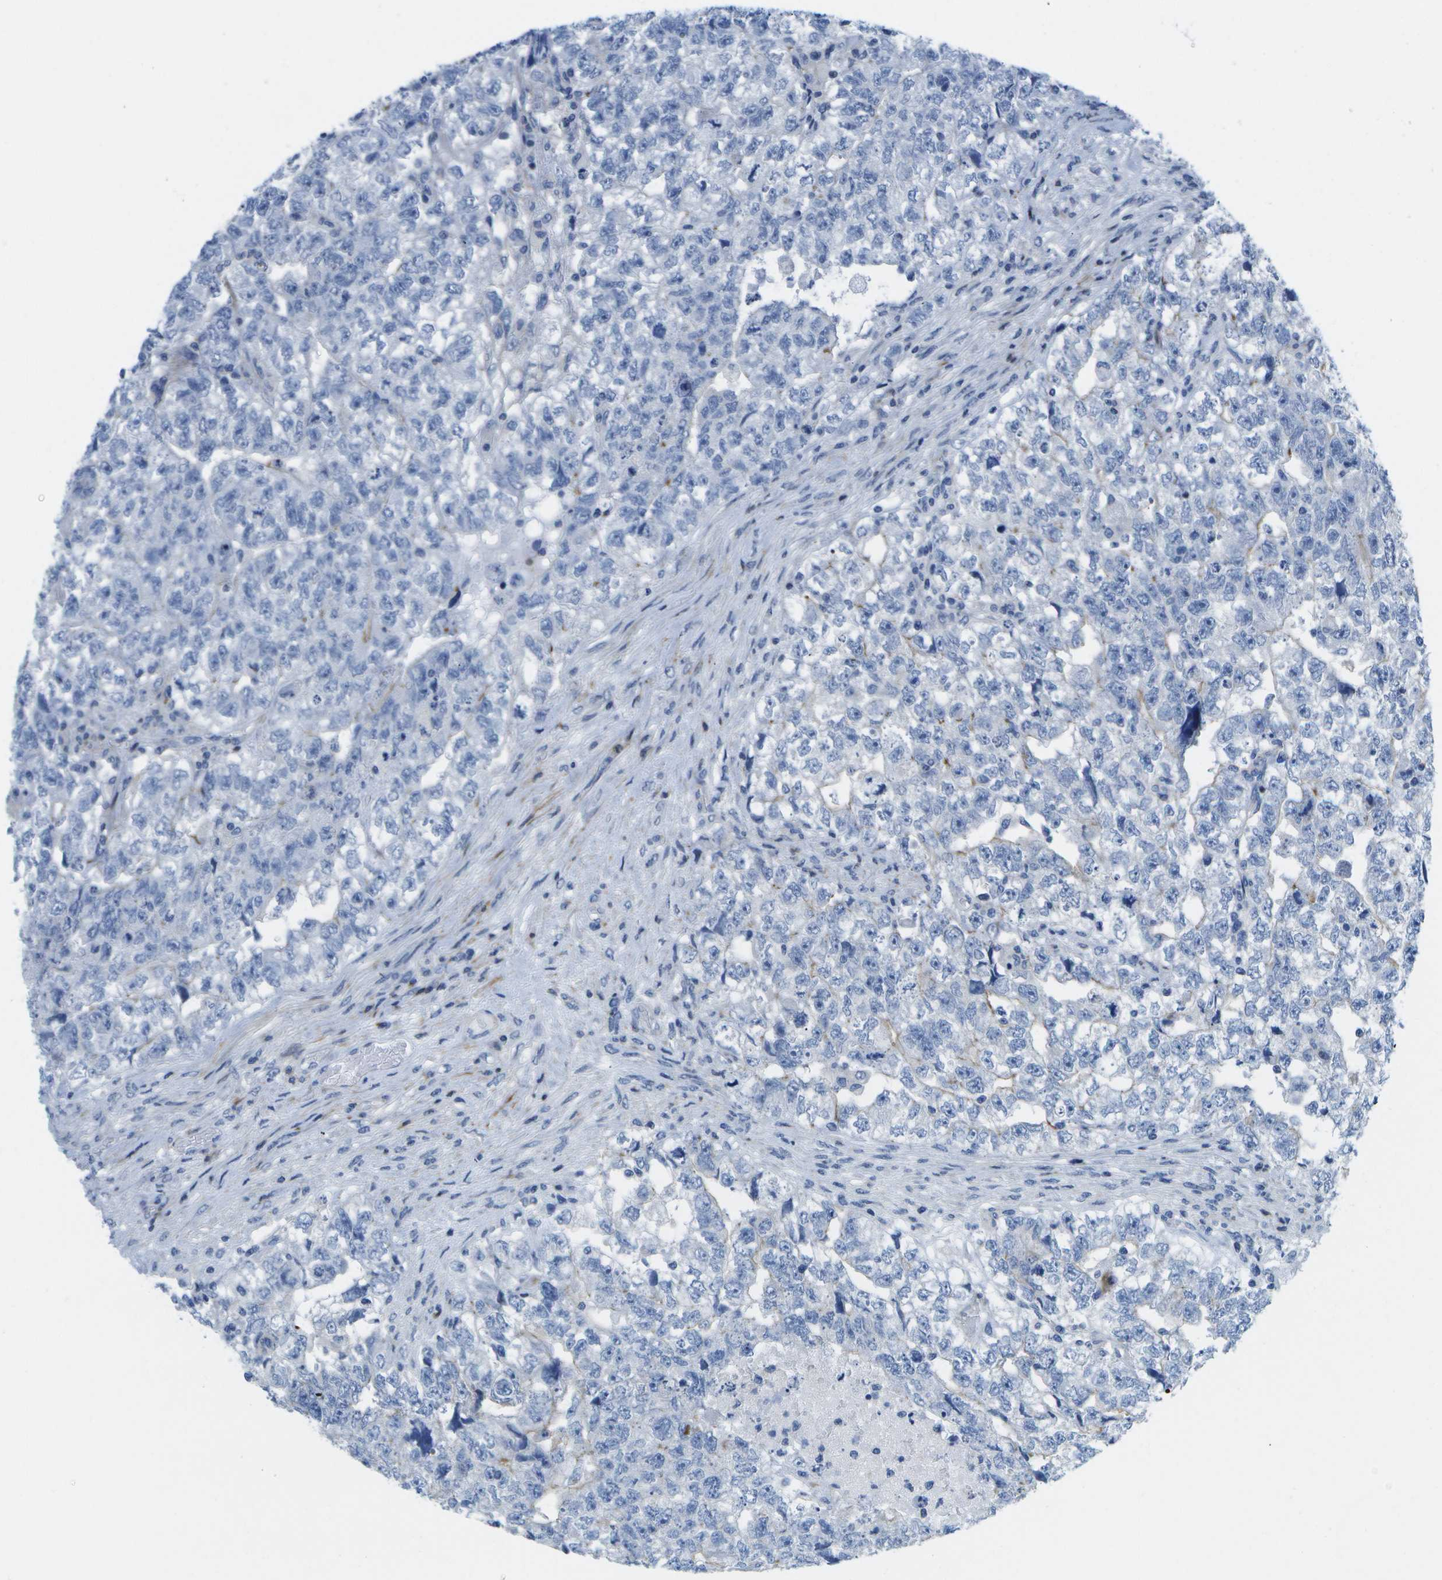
{"staining": {"intensity": "negative", "quantity": "none", "location": "none"}, "tissue": "testis cancer", "cell_type": "Tumor cells", "image_type": "cancer", "snomed": [{"axis": "morphology", "description": "Carcinoma, Embryonal, NOS"}, {"axis": "topography", "description": "Testis"}], "caption": "This is an immunohistochemistry (IHC) histopathology image of human testis embryonal carcinoma. There is no positivity in tumor cells.", "gene": "ADGRG6", "patient": {"sex": "male", "age": 36}}